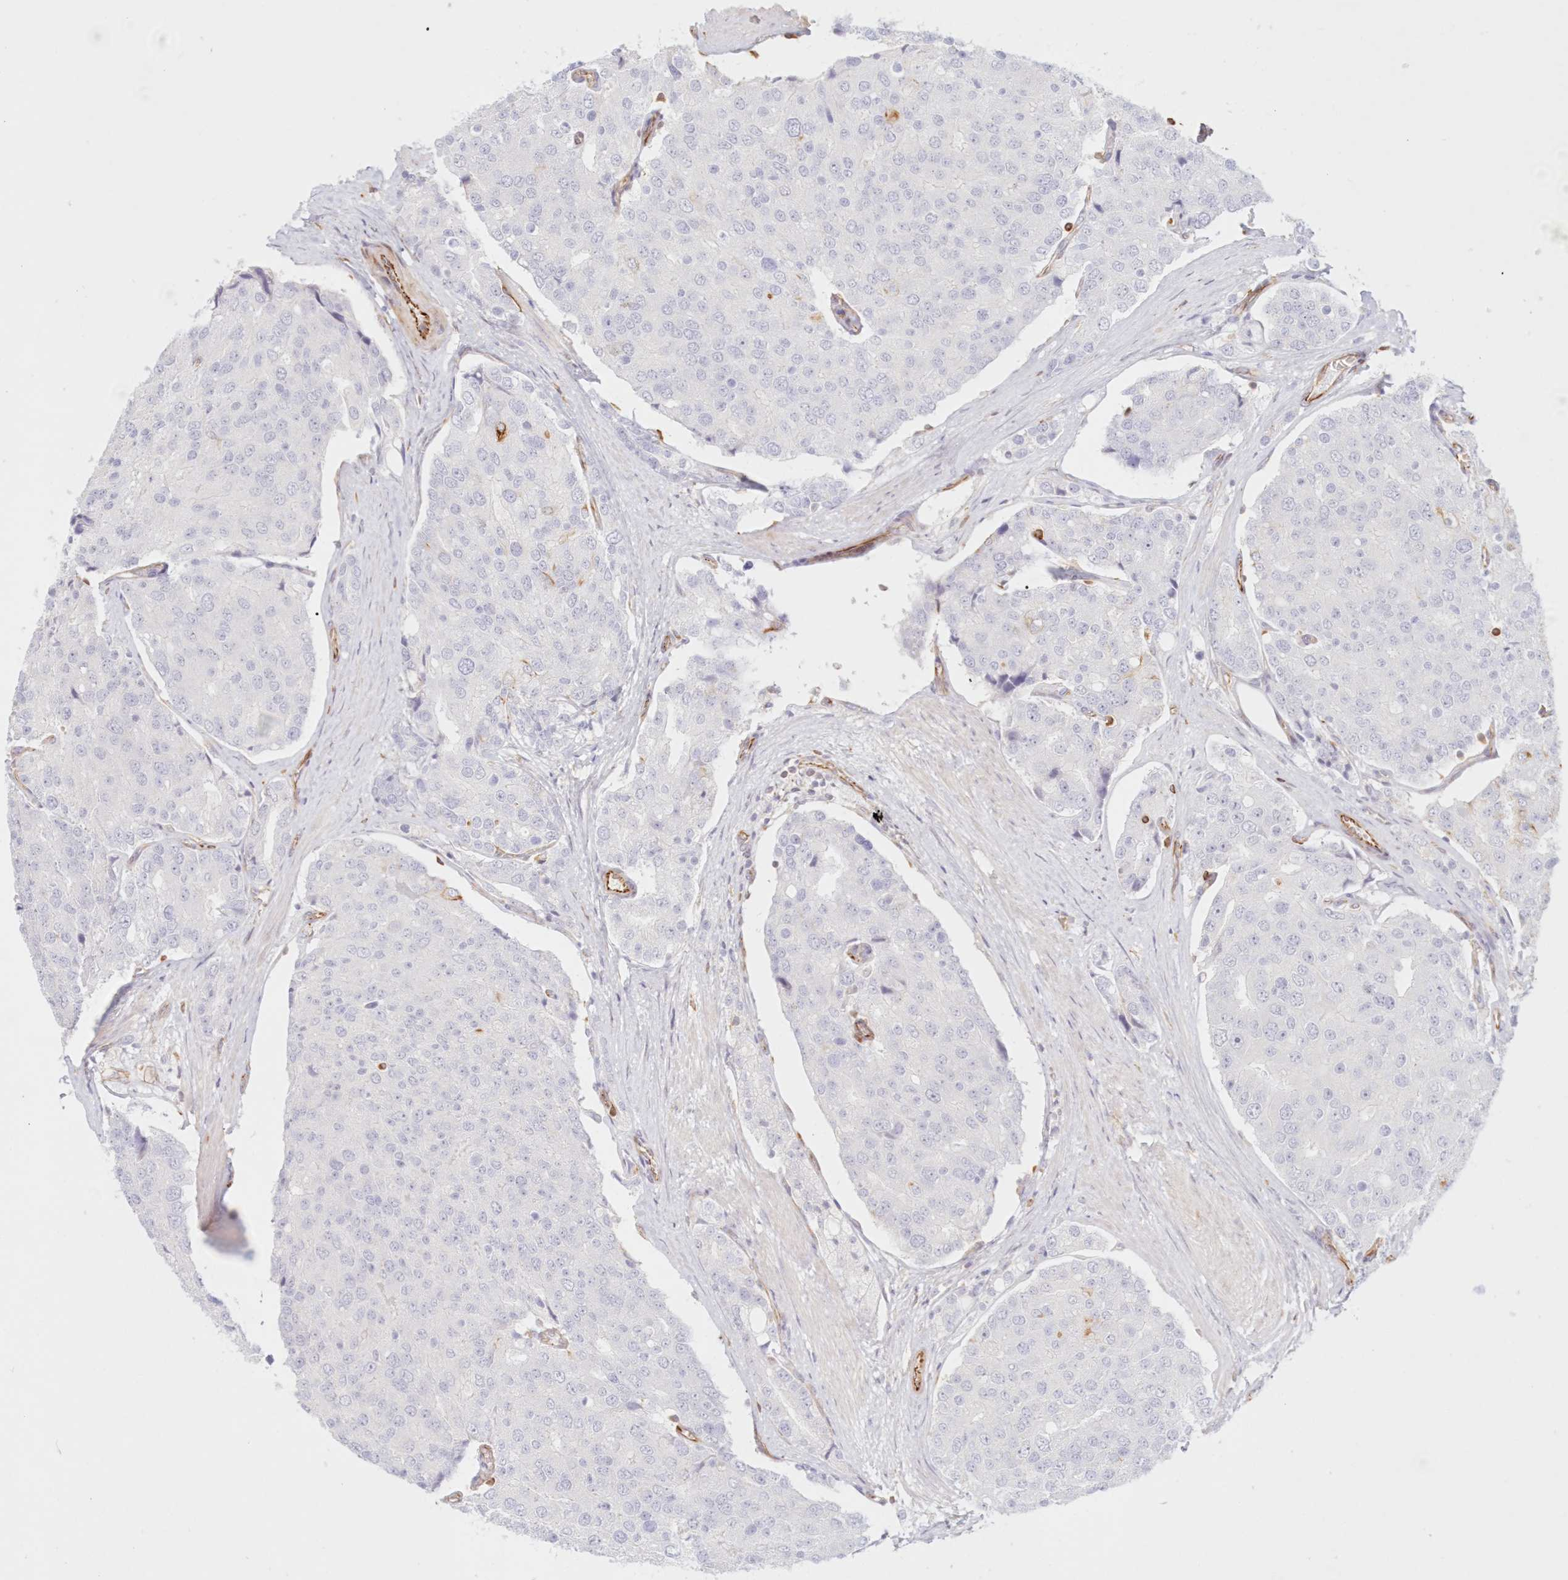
{"staining": {"intensity": "negative", "quantity": "none", "location": "none"}, "tissue": "prostate cancer", "cell_type": "Tumor cells", "image_type": "cancer", "snomed": [{"axis": "morphology", "description": "Adenocarcinoma, High grade"}, {"axis": "topography", "description": "Prostate"}], "caption": "Protein analysis of prostate cancer reveals no significant expression in tumor cells.", "gene": "DMRTB1", "patient": {"sex": "male", "age": 50}}